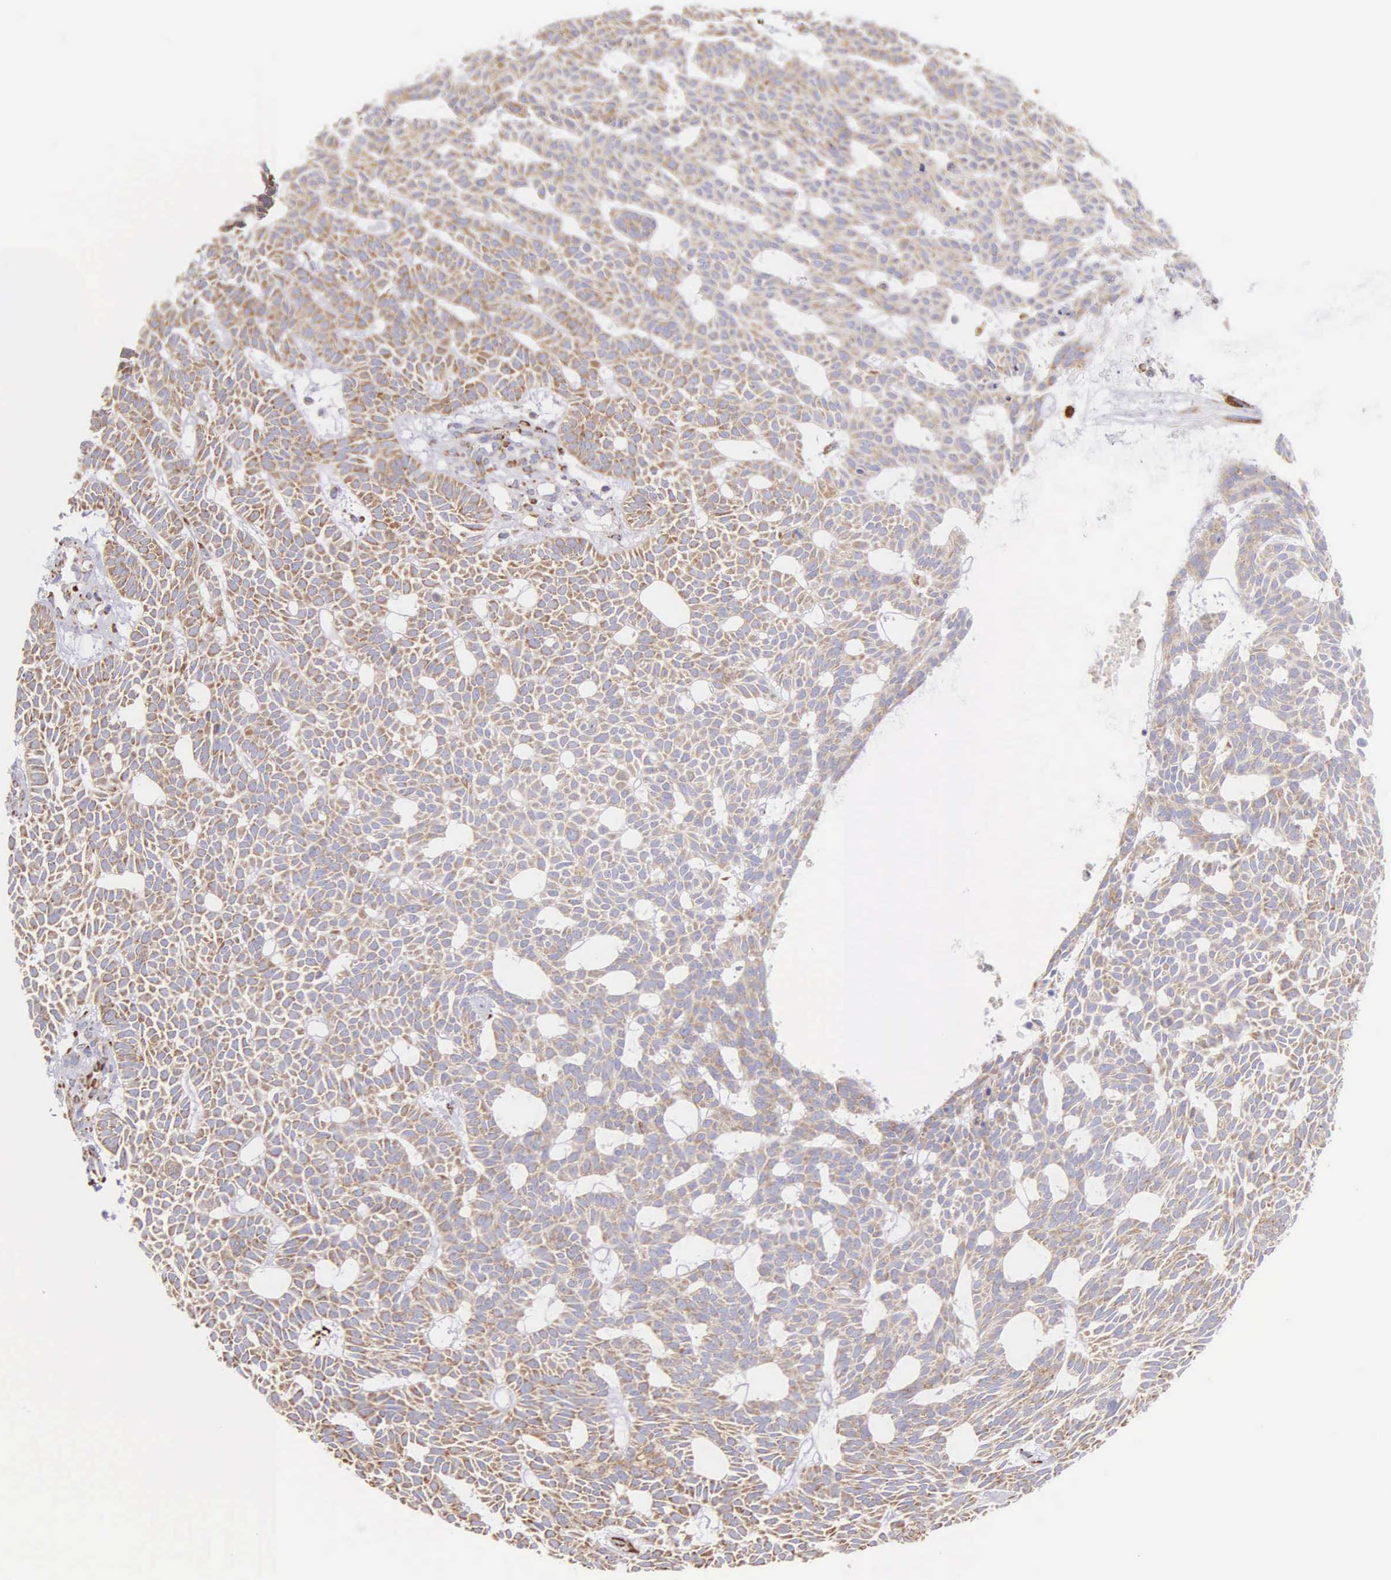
{"staining": {"intensity": "moderate", "quantity": ">75%", "location": "cytoplasmic/membranous"}, "tissue": "skin cancer", "cell_type": "Tumor cells", "image_type": "cancer", "snomed": [{"axis": "morphology", "description": "Basal cell carcinoma"}, {"axis": "topography", "description": "Skin"}], "caption": "A photomicrograph of human skin cancer stained for a protein shows moderate cytoplasmic/membranous brown staining in tumor cells. Using DAB (brown) and hematoxylin (blue) stains, captured at high magnification using brightfield microscopy.", "gene": "CKAP4", "patient": {"sex": "male", "age": 75}}